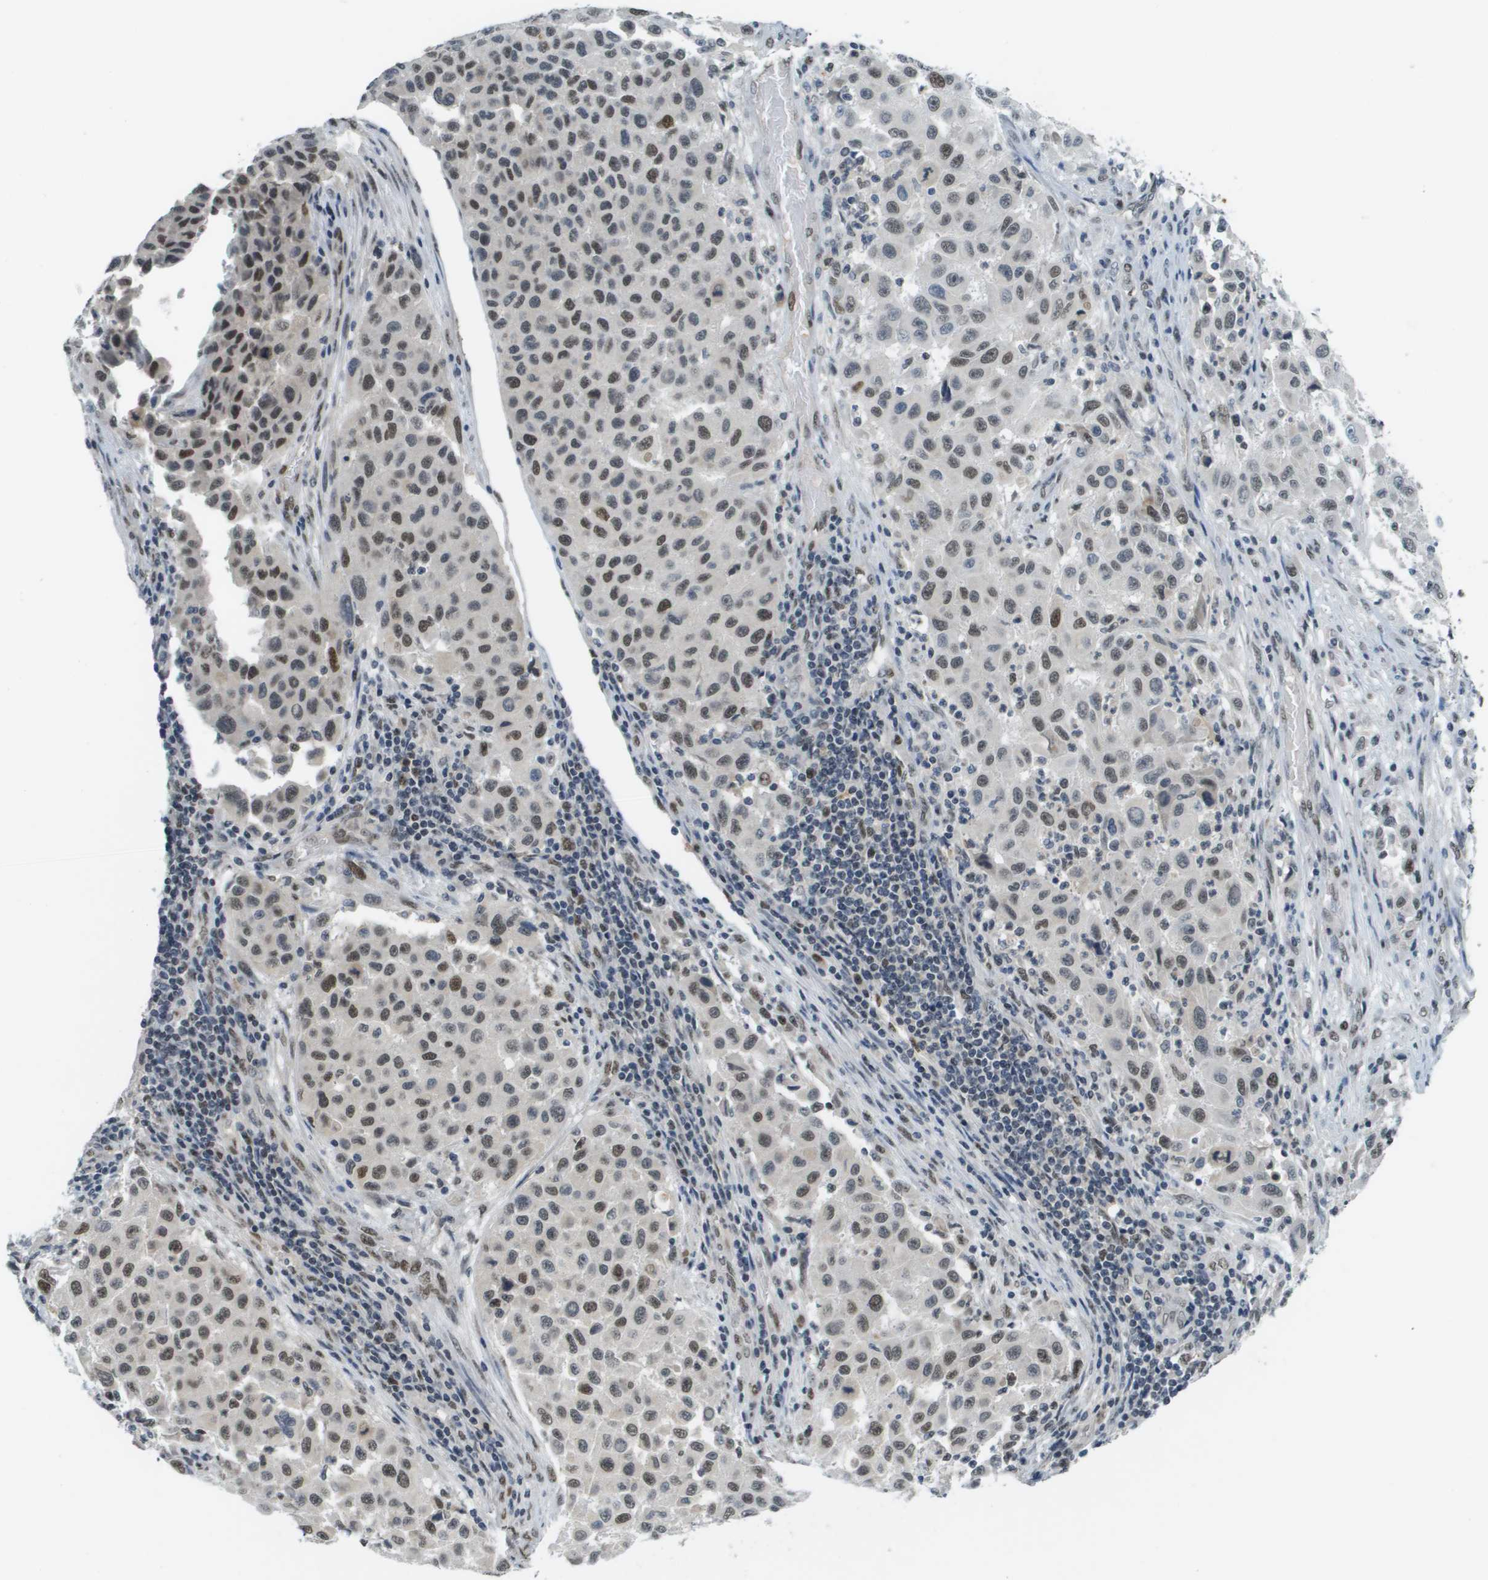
{"staining": {"intensity": "strong", "quantity": ">75%", "location": "nuclear"}, "tissue": "melanoma", "cell_type": "Tumor cells", "image_type": "cancer", "snomed": [{"axis": "morphology", "description": "Malignant melanoma, Metastatic site"}, {"axis": "topography", "description": "Lymph node"}], "caption": "Immunohistochemistry of human malignant melanoma (metastatic site) displays high levels of strong nuclear staining in approximately >75% of tumor cells.", "gene": "CBX5", "patient": {"sex": "male", "age": 61}}